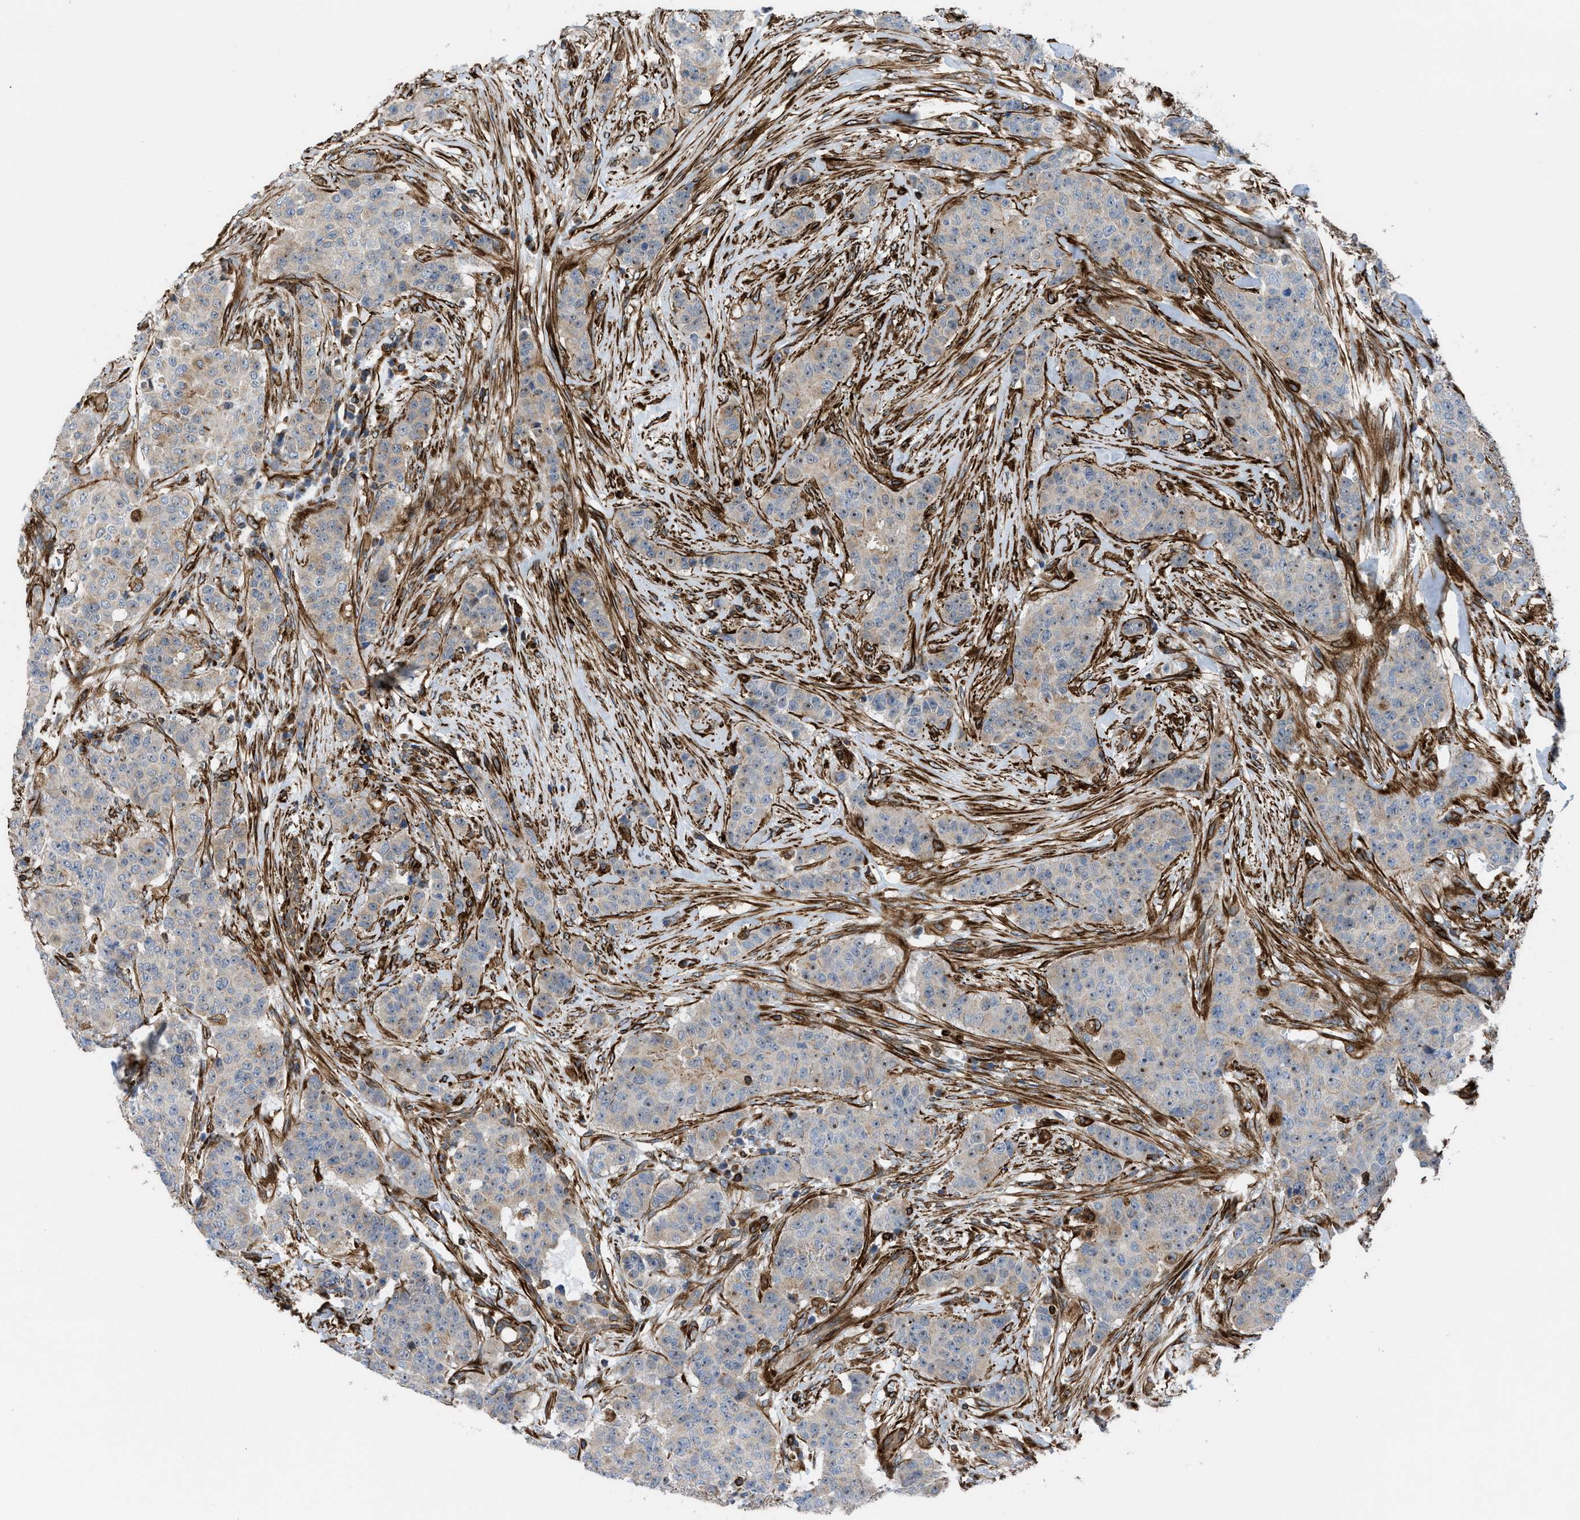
{"staining": {"intensity": "weak", "quantity": "25%-75%", "location": "cytoplasmic/membranous"}, "tissue": "breast cancer", "cell_type": "Tumor cells", "image_type": "cancer", "snomed": [{"axis": "morphology", "description": "Normal tissue, NOS"}, {"axis": "morphology", "description": "Duct carcinoma"}, {"axis": "topography", "description": "Breast"}], "caption": "Tumor cells exhibit low levels of weak cytoplasmic/membranous staining in approximately 25%-75% of cells in human invasive ductal carcinoma (breast).", "gene": "PTPRE", "patient": {"sex": "female", "age": 40}}